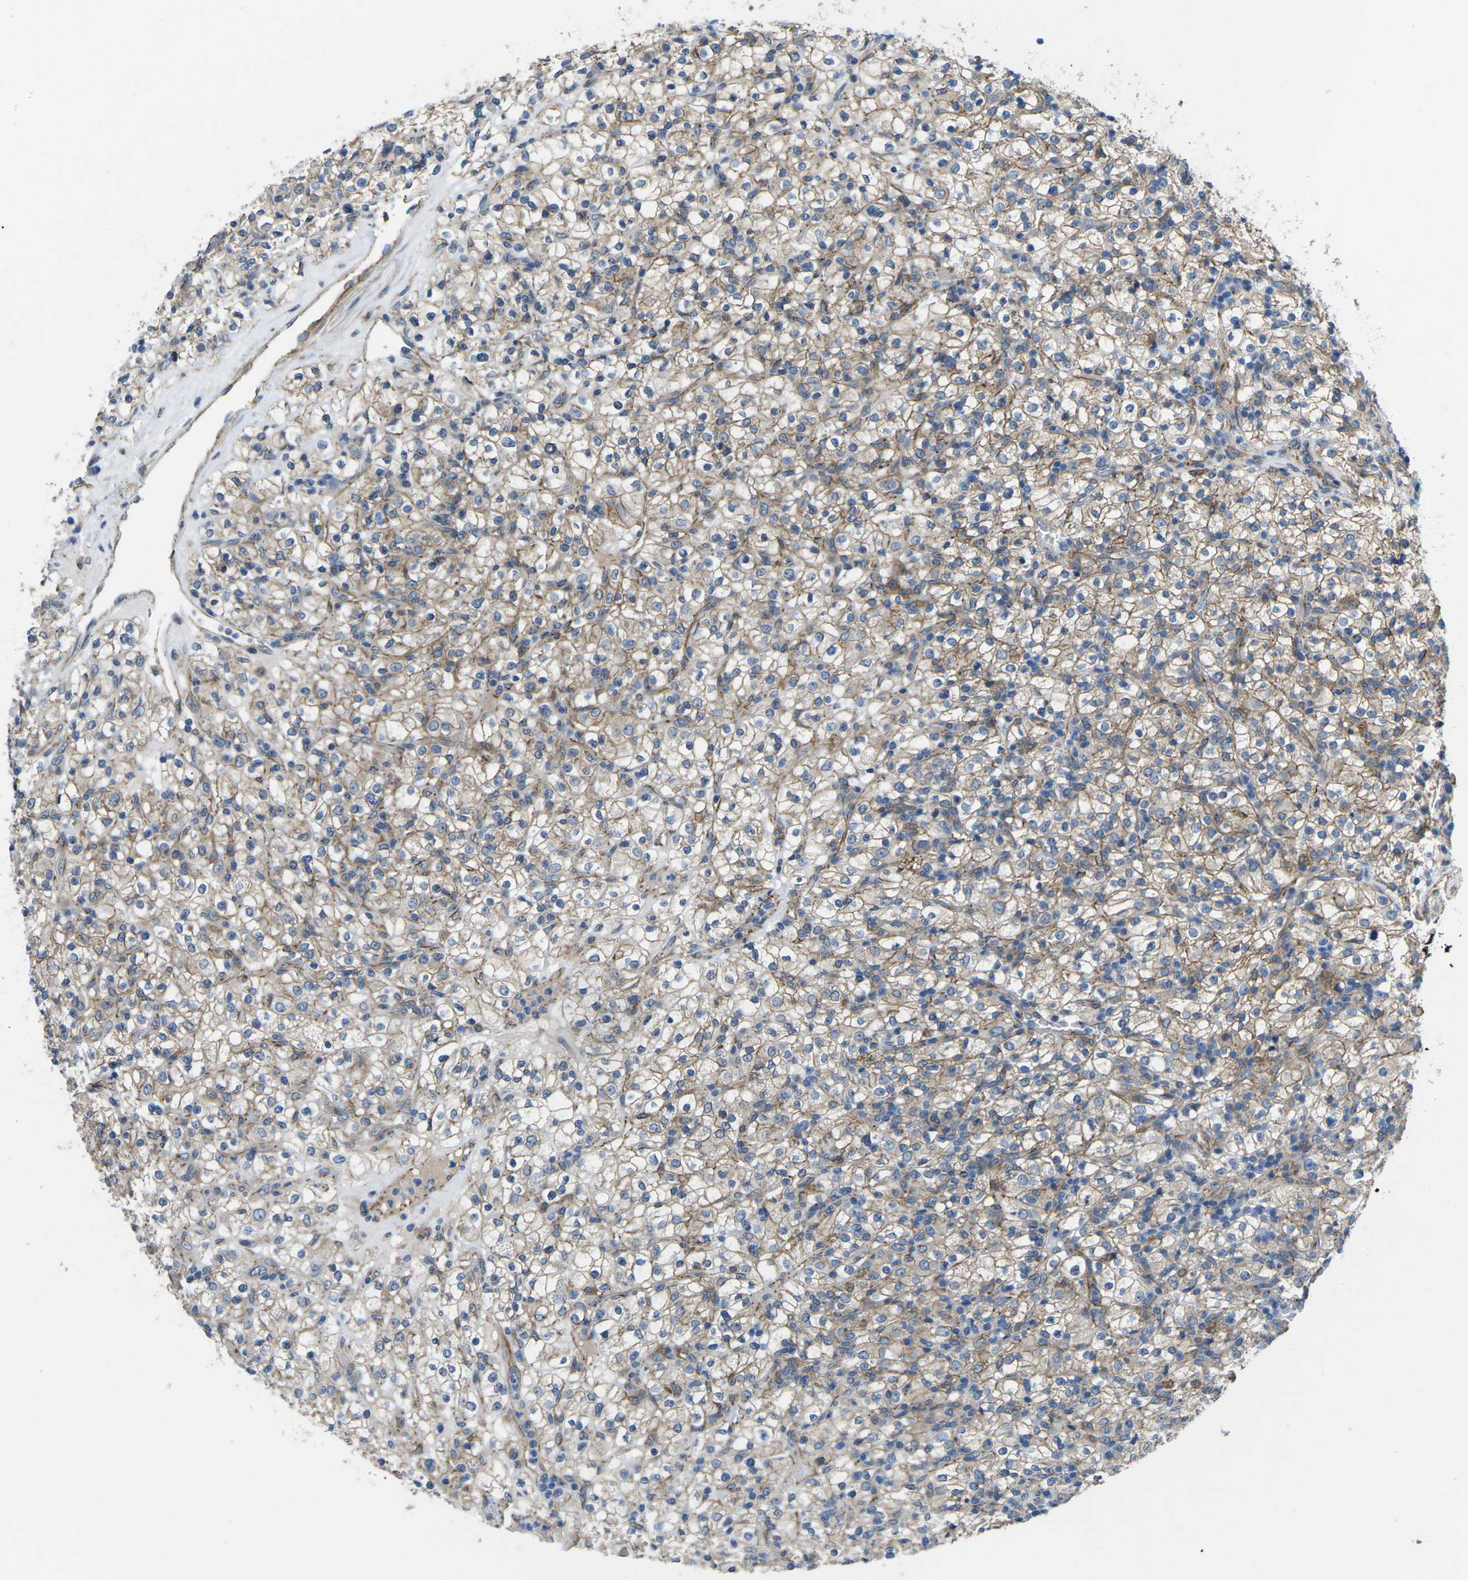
{"staining": {"intensity": "moderate", "quantity": ">75%", "location": "cytoplasmic/membranous"}, "tissue": "renal cancer", "cell_type": "Tumor cells", "image_type": "cancer", "snomed": [{"axis": "morphology", "description": "Normal tissue, NOS"}, {"axis": "morphology", "description": "Adenocarcinoma, NOS"}, {"axis": "topography", "description": "Kidney"}], "caption": "A medium amount of moderate cytoplasmic/membranous positivity is present in approximately >75% of tumor cells in renal adenocarcinoma tissue.", "gene": "CTNND1", "patient": {"sex": "female", "age": 72}}